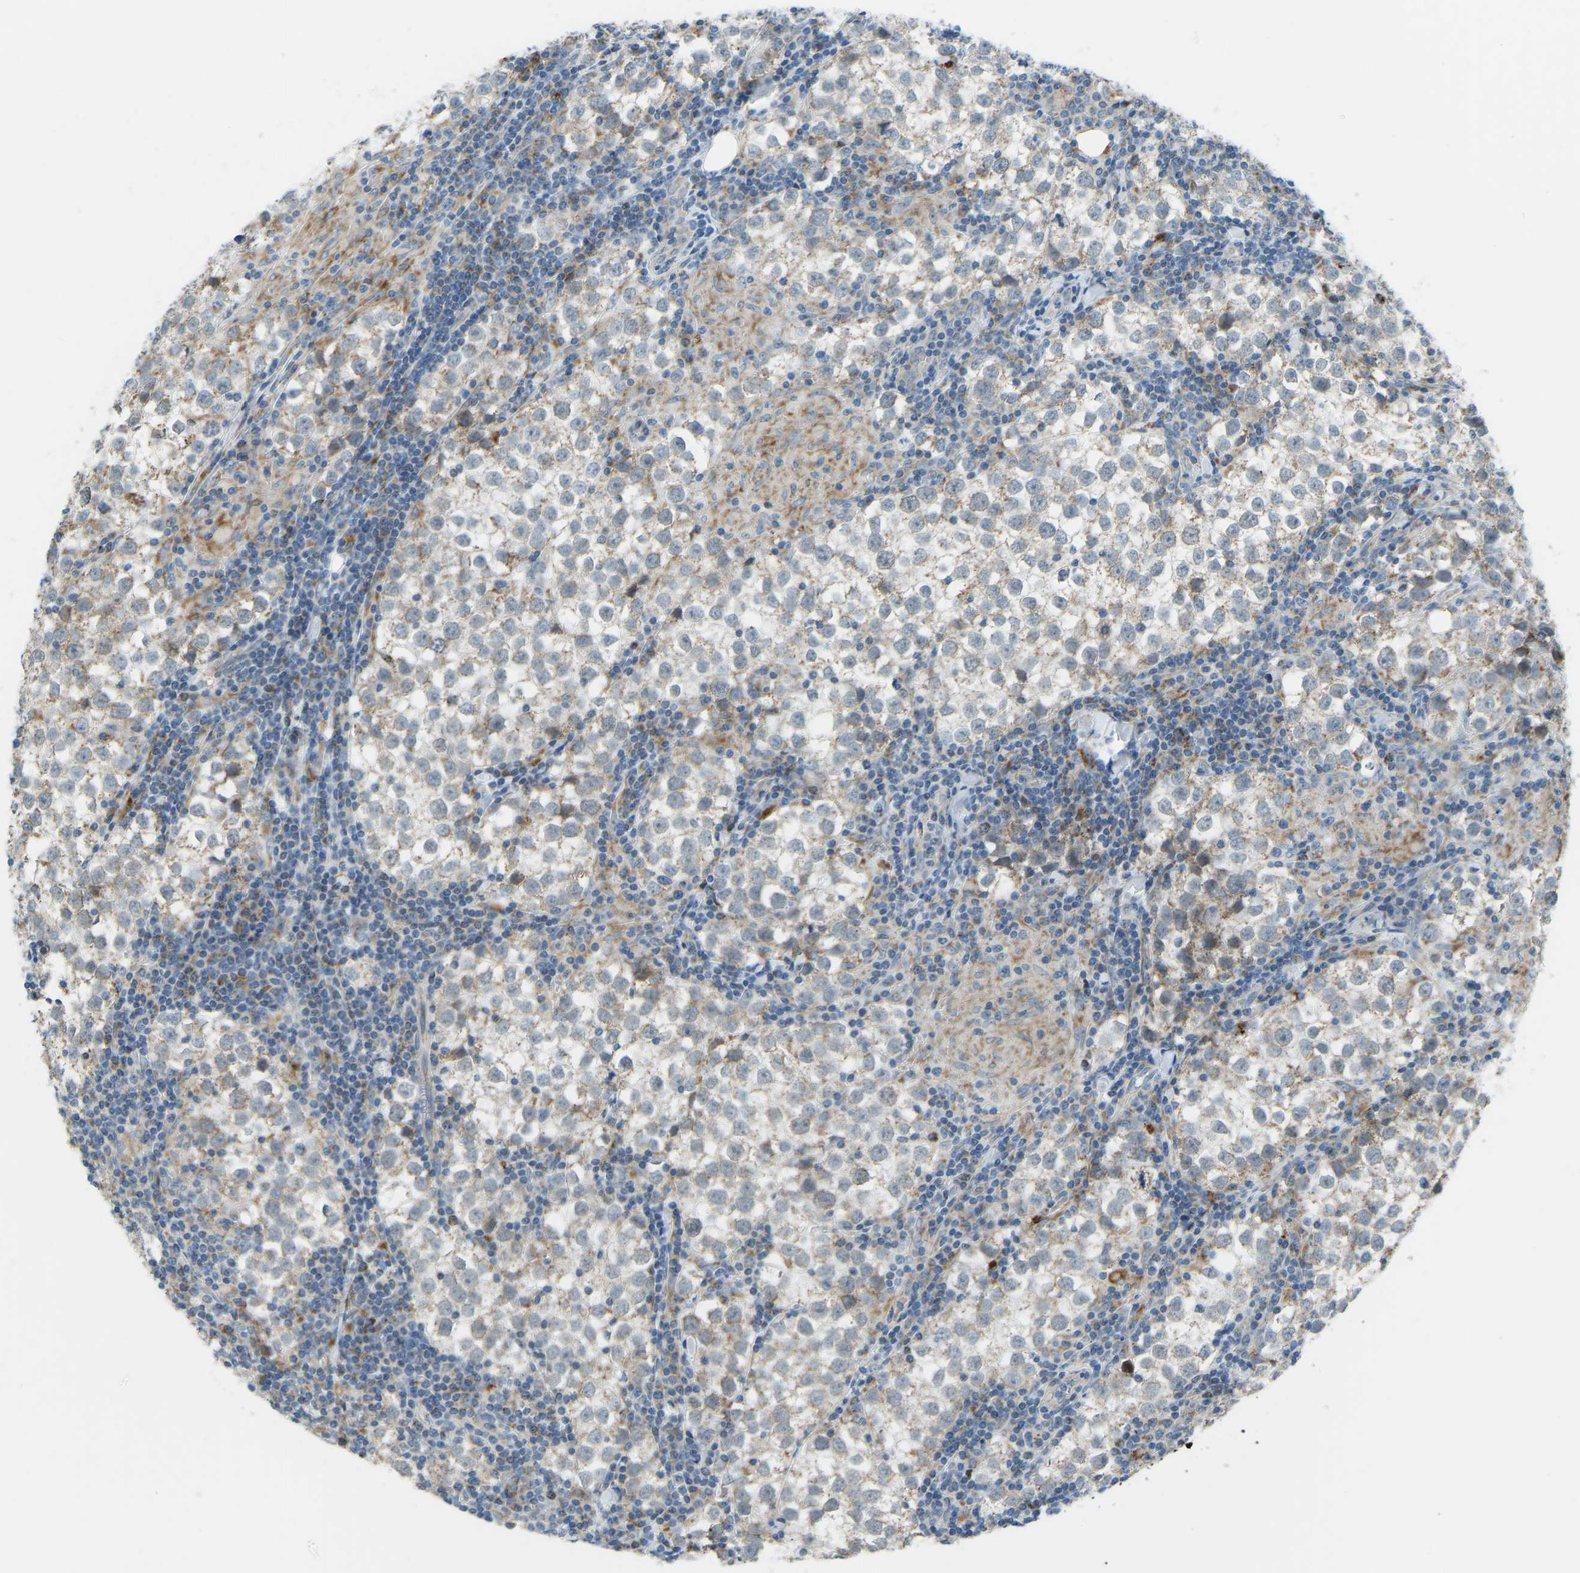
{"staining": {"intensity": "weak", "quantity": ">75%", "location": "cytoplasmic/membranous"}, "tissue": "testis cancer", "cell_type": "Tumor cells", "image_type": "cancer", "snomed": [{"axis": "morphology", "description": "Seminoma, NOS"}, {"axis": "morphology", "description": "Carcinoma, Embryonal, NOS"}, {"axis": "topography", "description": "Testis"}], "caption": "Testis cancer stained for a protein displays weak cytoplasmic/membranous positivity in tumor cells.", "gene": "SMIM20", "patient": {"sex": "male", "age": 36}}